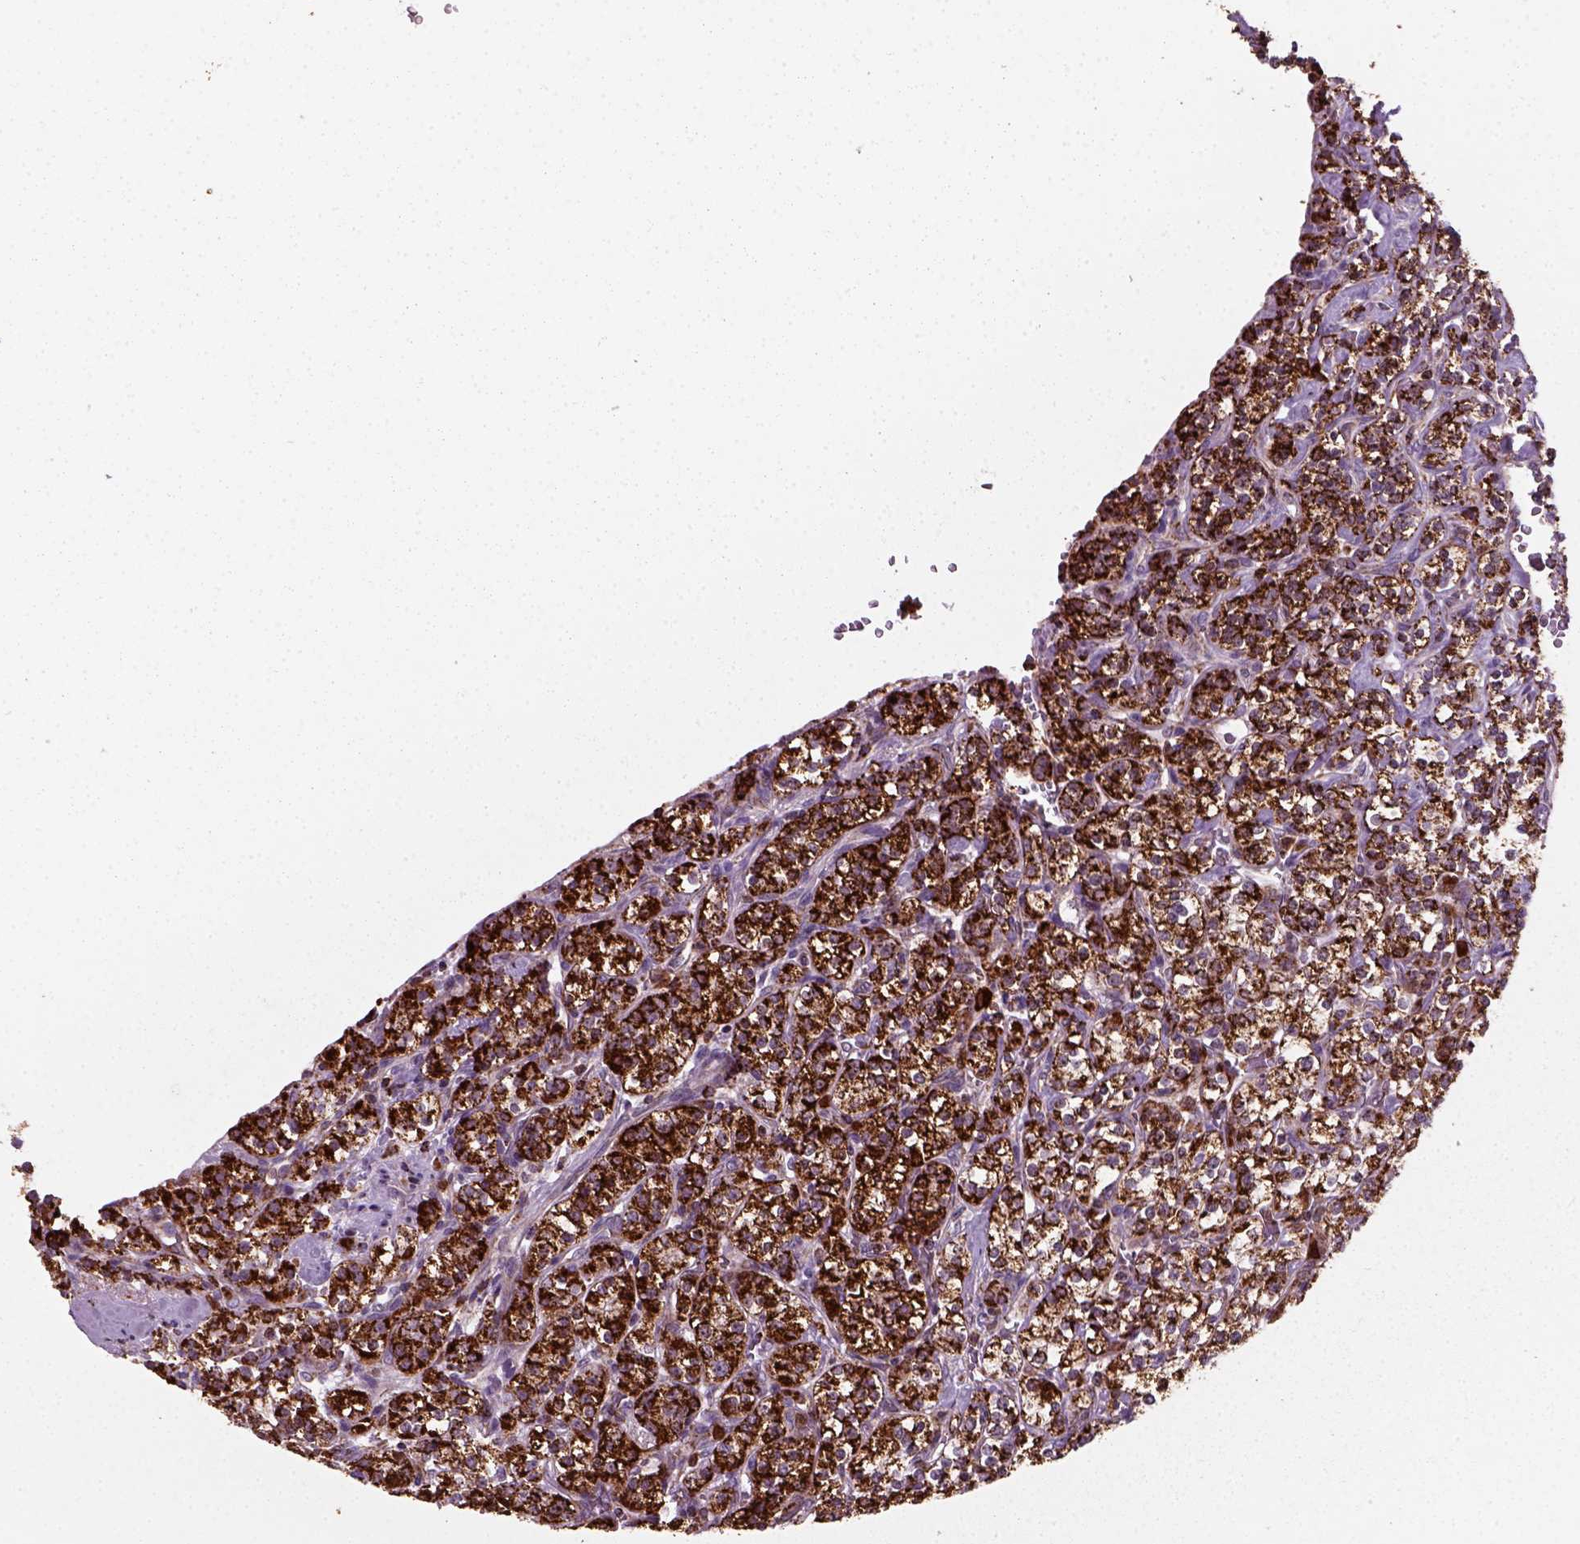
{"staining": {"intensity": "strong", "quantity": ">75%", "location": "cytoplasmic/membranous"}, "tissue": "renal cancer", "cell_type": "Tumor cells", "image_type": "cancer", "snomed": [{"axis": "morphology", "description": "Adenocarcinoma, NOS"}, {"axis": "topography", "description": "Kidney"}], "caption": "Protein staining displays strong cytoplasmic/membranous positivity in about >75% of tumor cells in adenocarcinoma (renal).", "gene": "NUDT16L1", "patient": {"sex": "male", "age": 77}}